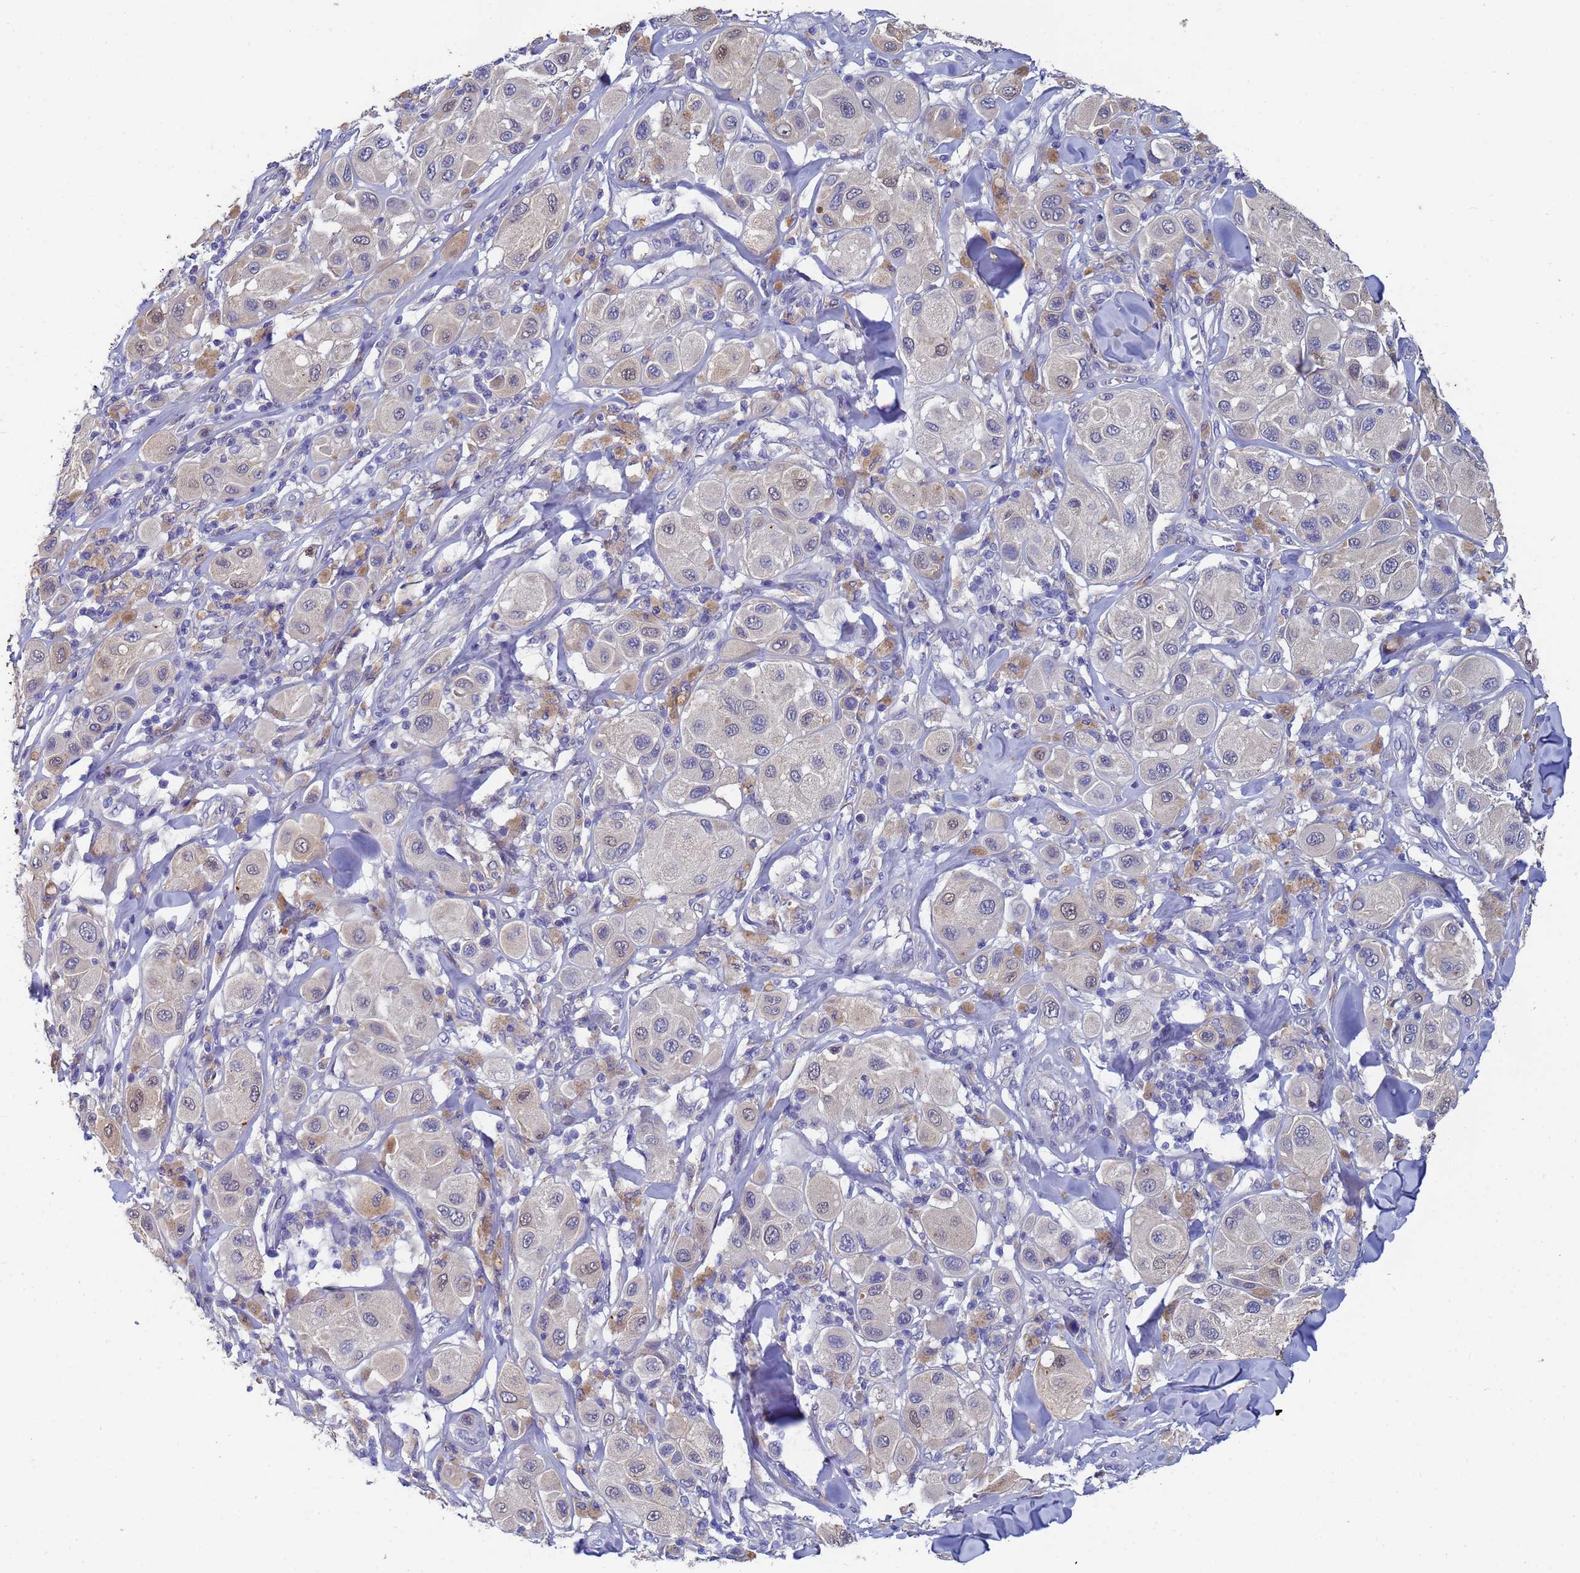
{"staining": {"intensity": "negative", "quantity": "none", "location": "none"}, "tissue": "melanoma", "cell_type": "Tumor cells", "image_type": "cancer", "snomed": [{"axis": "morphology", "description": "Malignant melanoma, Metastatic site"}, {"axis": "topography", "description": "Skin"}], "caption": "Malignant melanoma (metastatic site) was stained to show a protein in brown. There is no significant staining in tumor cells.", "gene": "TTLL11", "patient": {"sex": "male", "age": 41}}